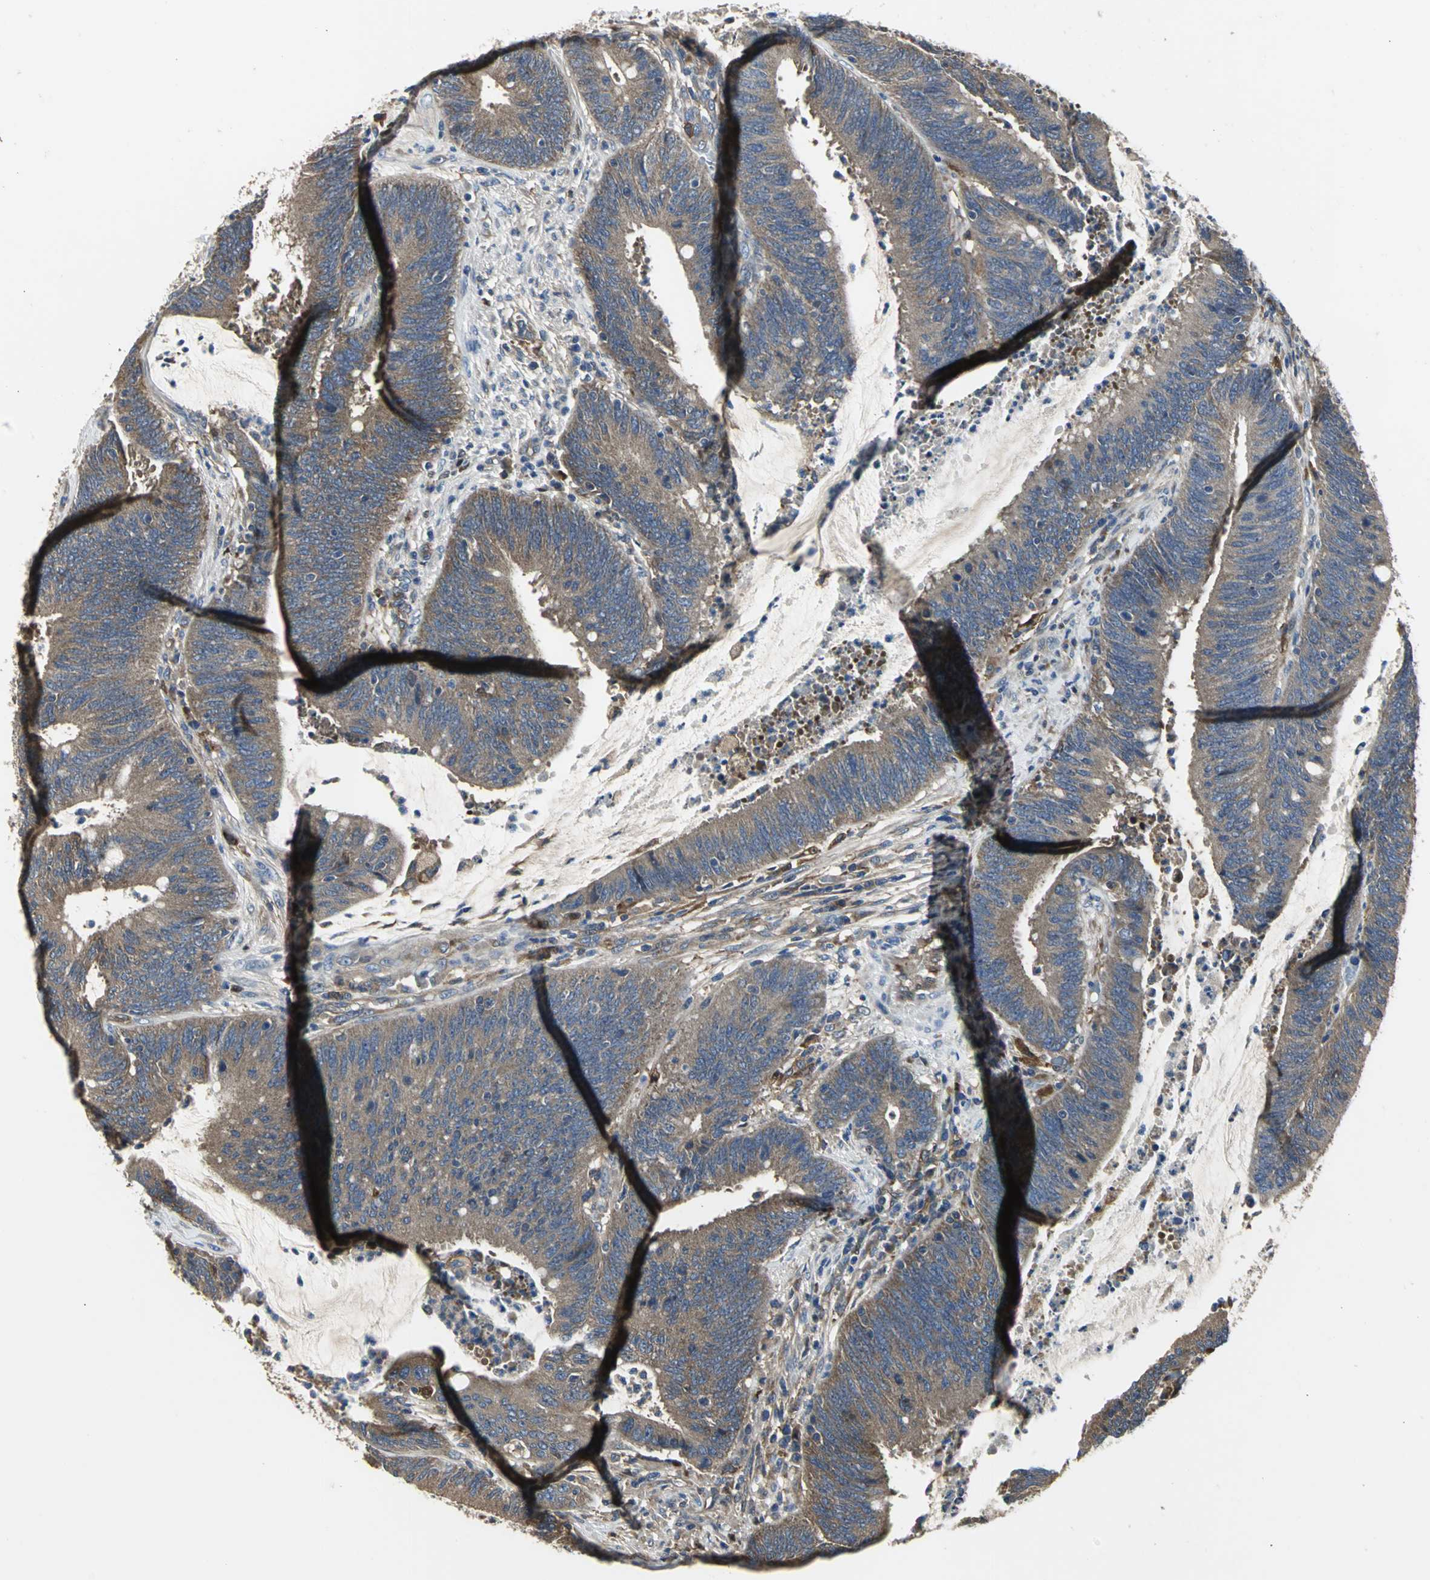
{"staining": {"intensity": "moderate", "quantity": ">75%", "location": "cytoplasmic/membranous"}, "tissue": "colorectal cancer", "cell_type": "Tumor cells", "image_type": "cancer", "snomed": [{"axis": "morphology", "description": "Adenocarcinoma, NOS"}, {"axis": "topography", "description": "Rectum"}], "caption": "Immunohistochemistry (IHC) (DAB (3,3'-diaminobenzidine)) staining of human adenocarcinoma (colorectal) demonstrates moderate cytoplasmic/membranous protein positivity in about >75% of tumor cells.", "gene": "CHRNB1", "patient": {"sex": "female", "age": 66}}